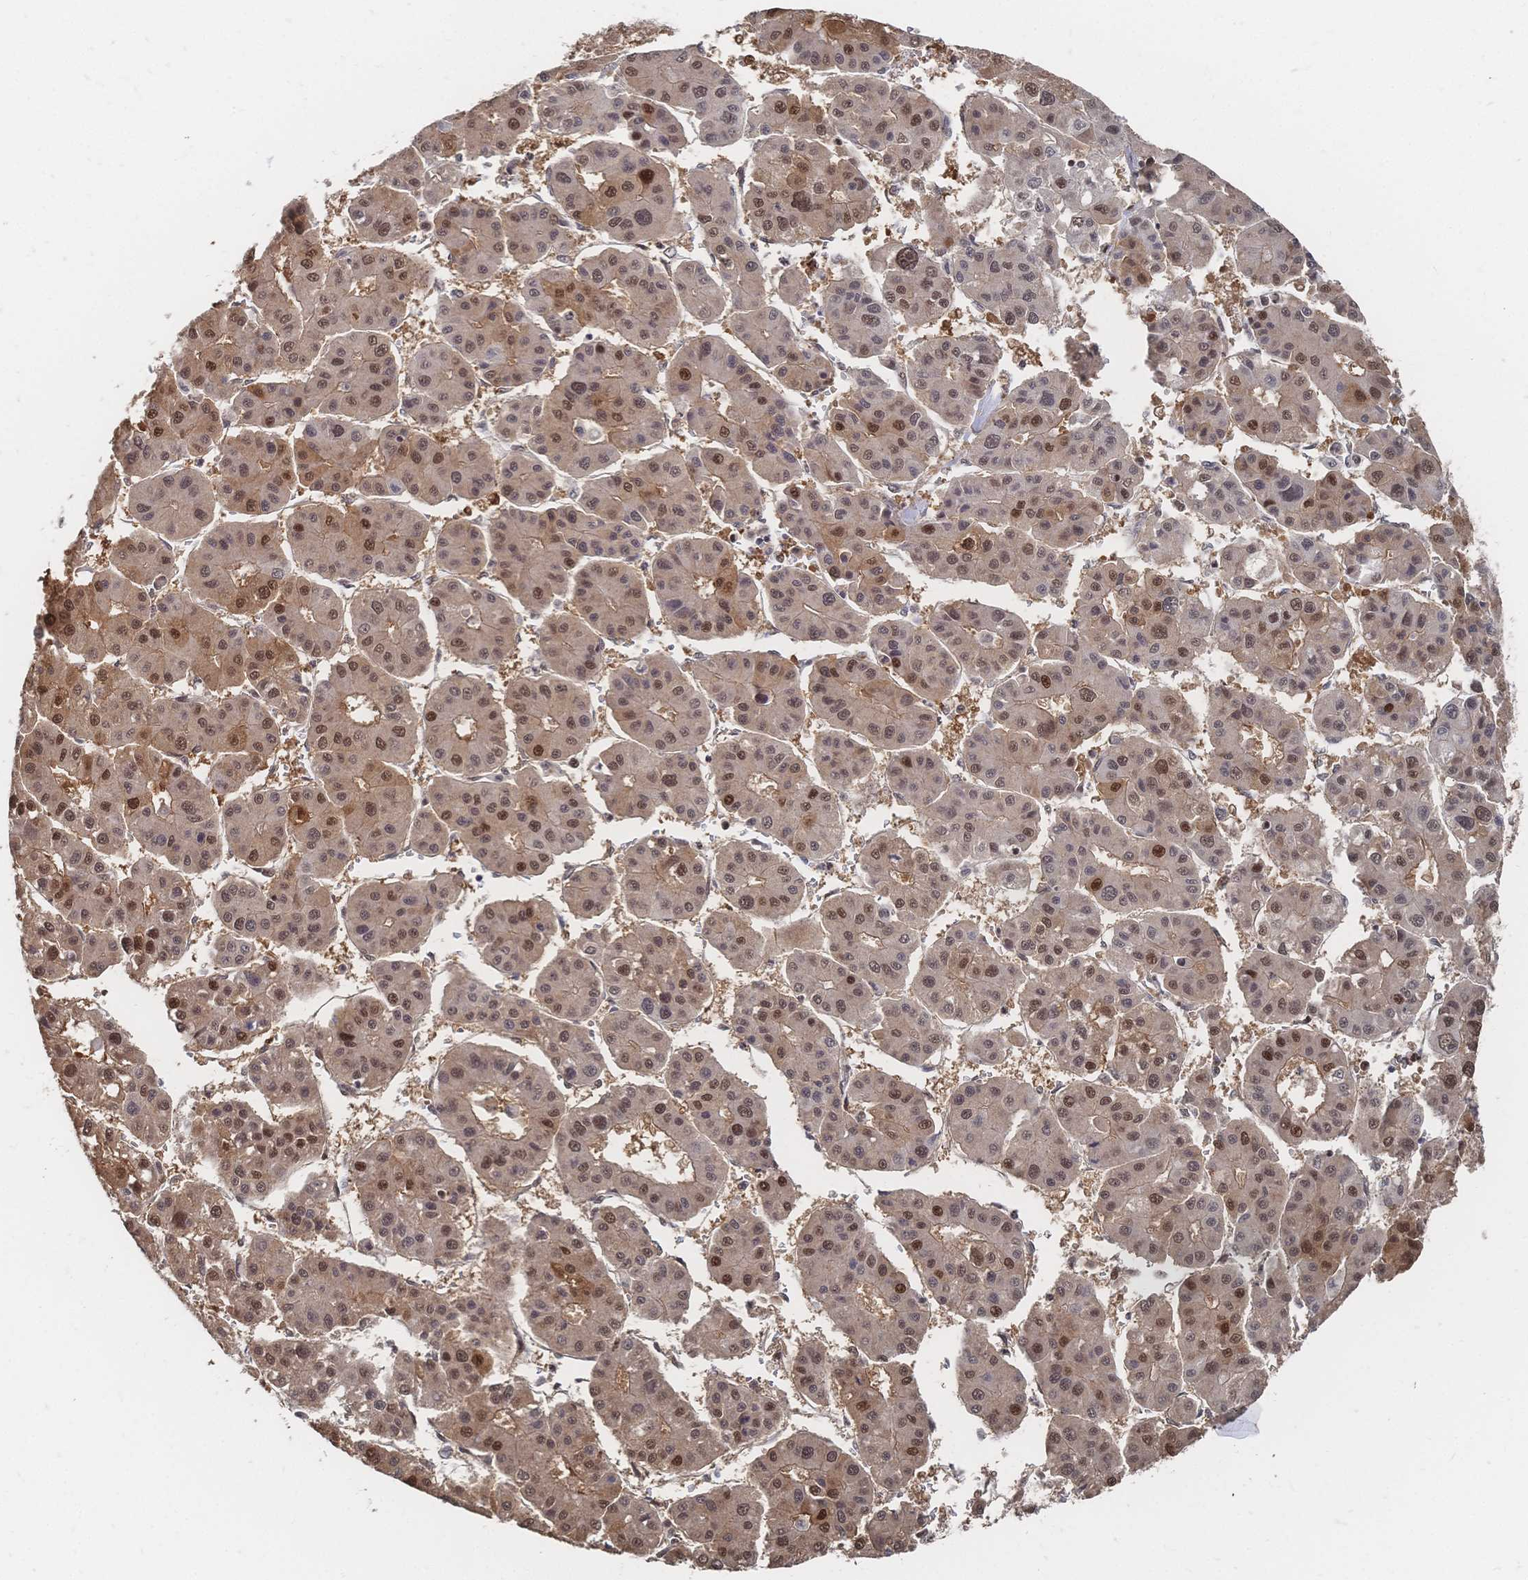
{"staining": {"intensity": "moderate", "quantity": ">75%", "location": "cytoplasmic/membranous,nuclear"}, "tissue": "liver cancer", "cell_type": "Tumor cells", "image_type": "cancer", "snomed": [{"axis": "morphology", "description": "Carcinoma, Hepatocellular, NOS"}, {"axis": "topography", "description": "Liver"}], "caption": "Hepatocellular carcinoma (liver) tissue shows moderate cytoplasmic/membranous and nuclear staining in about >75% of tumor cells", "gene": "NELFA", "patient": {"sex": "male", "age": 73}}